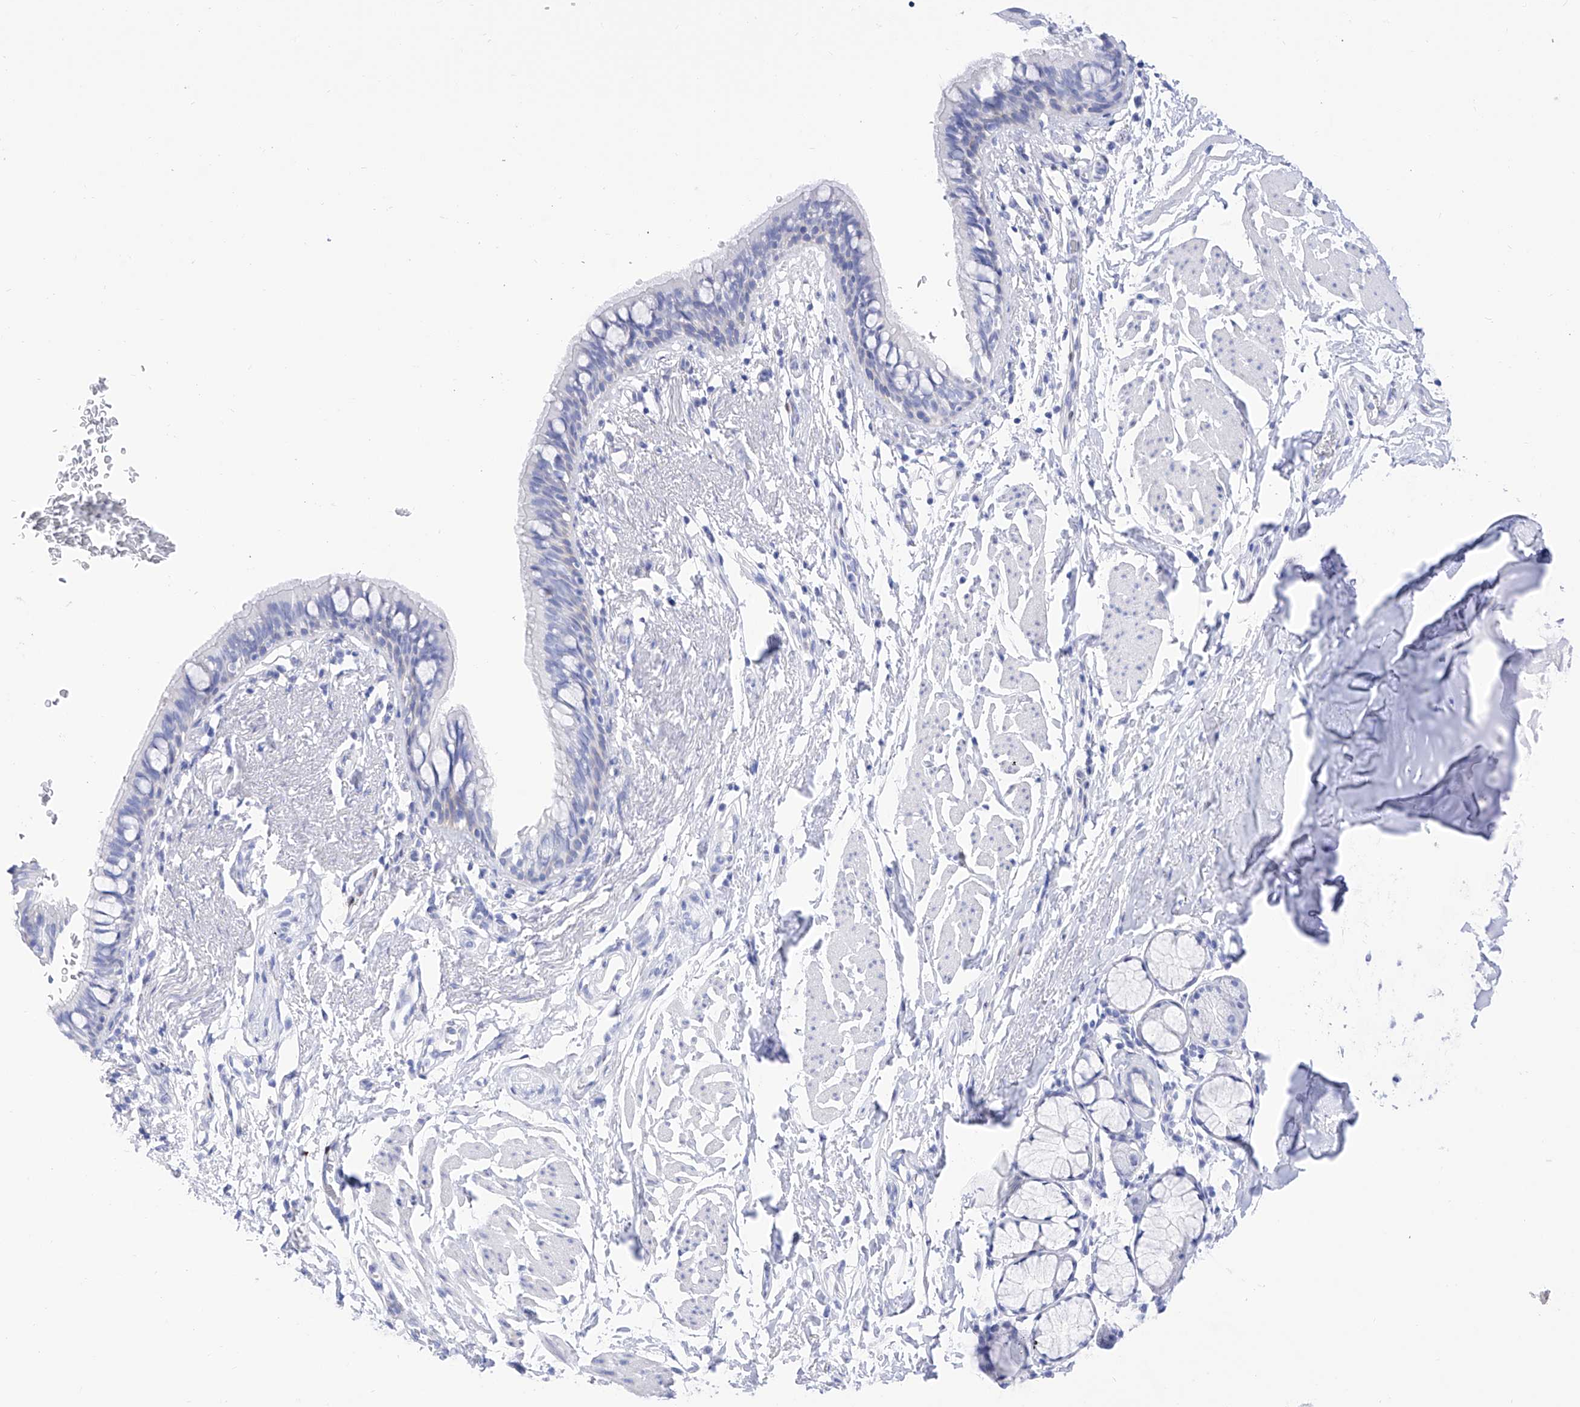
{"staining": {"intensity": "negative", "quantity": "none", "location": "none"}, "tissue": "bronchus", "cell_type": "Respiratory epithelial cells", "image_type": "normal", "snomed": [{"axis": "morphology", "description": "Normal tissue, NOS"}, {"axis": "topography", "description": "Cartilage tissue"}, {"axis": "topography", "description": "Bronchus"}], "caption": "Immunohistochemical staining of benign human bronchus demonstrates no significant expression in respiratory epithelial cells.", "gene": "TRPC7", "patient": {"sex": "female", "age": 36}}